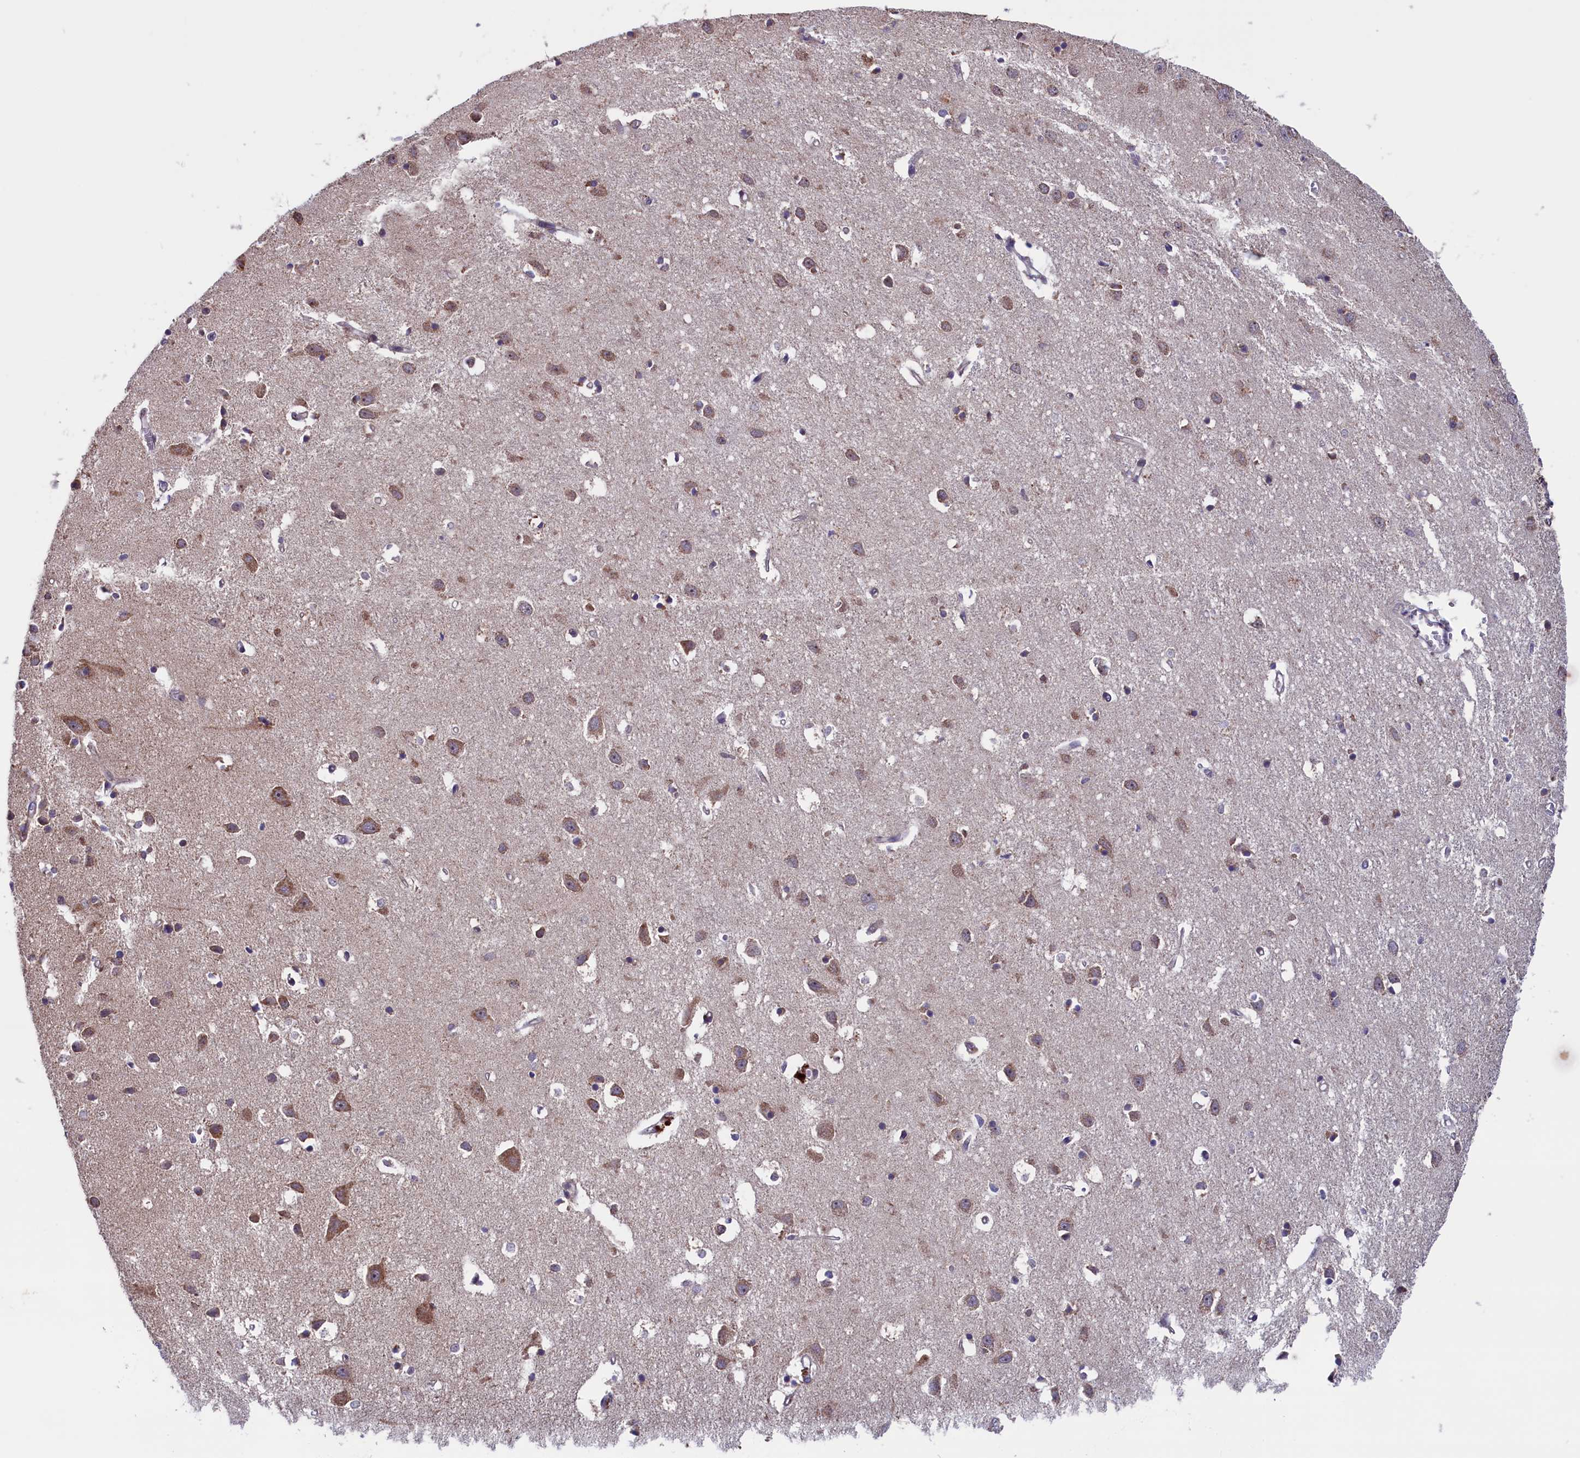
{"staining": {"intensity": "weak", "quantity": "25%-75%", "location": "cytoplasmic/membranous"}, "tissue": "cerebral cortex", "cell_type": "Endothelial cells", "image_type": "normal", "snomed": [{"axis": "morphology", "description": "Normal tissue, NOS"}, {"axis": "topography", "description": "Cerebral cortex"}], "caption": "Protein staining reveals weak cytoplasmic/membranous staining in about 25%-75% of endothelial cells in normal cerebral cortex.", "gene": "TIMM44", "patient": {"sex": "female", "age": 64}}